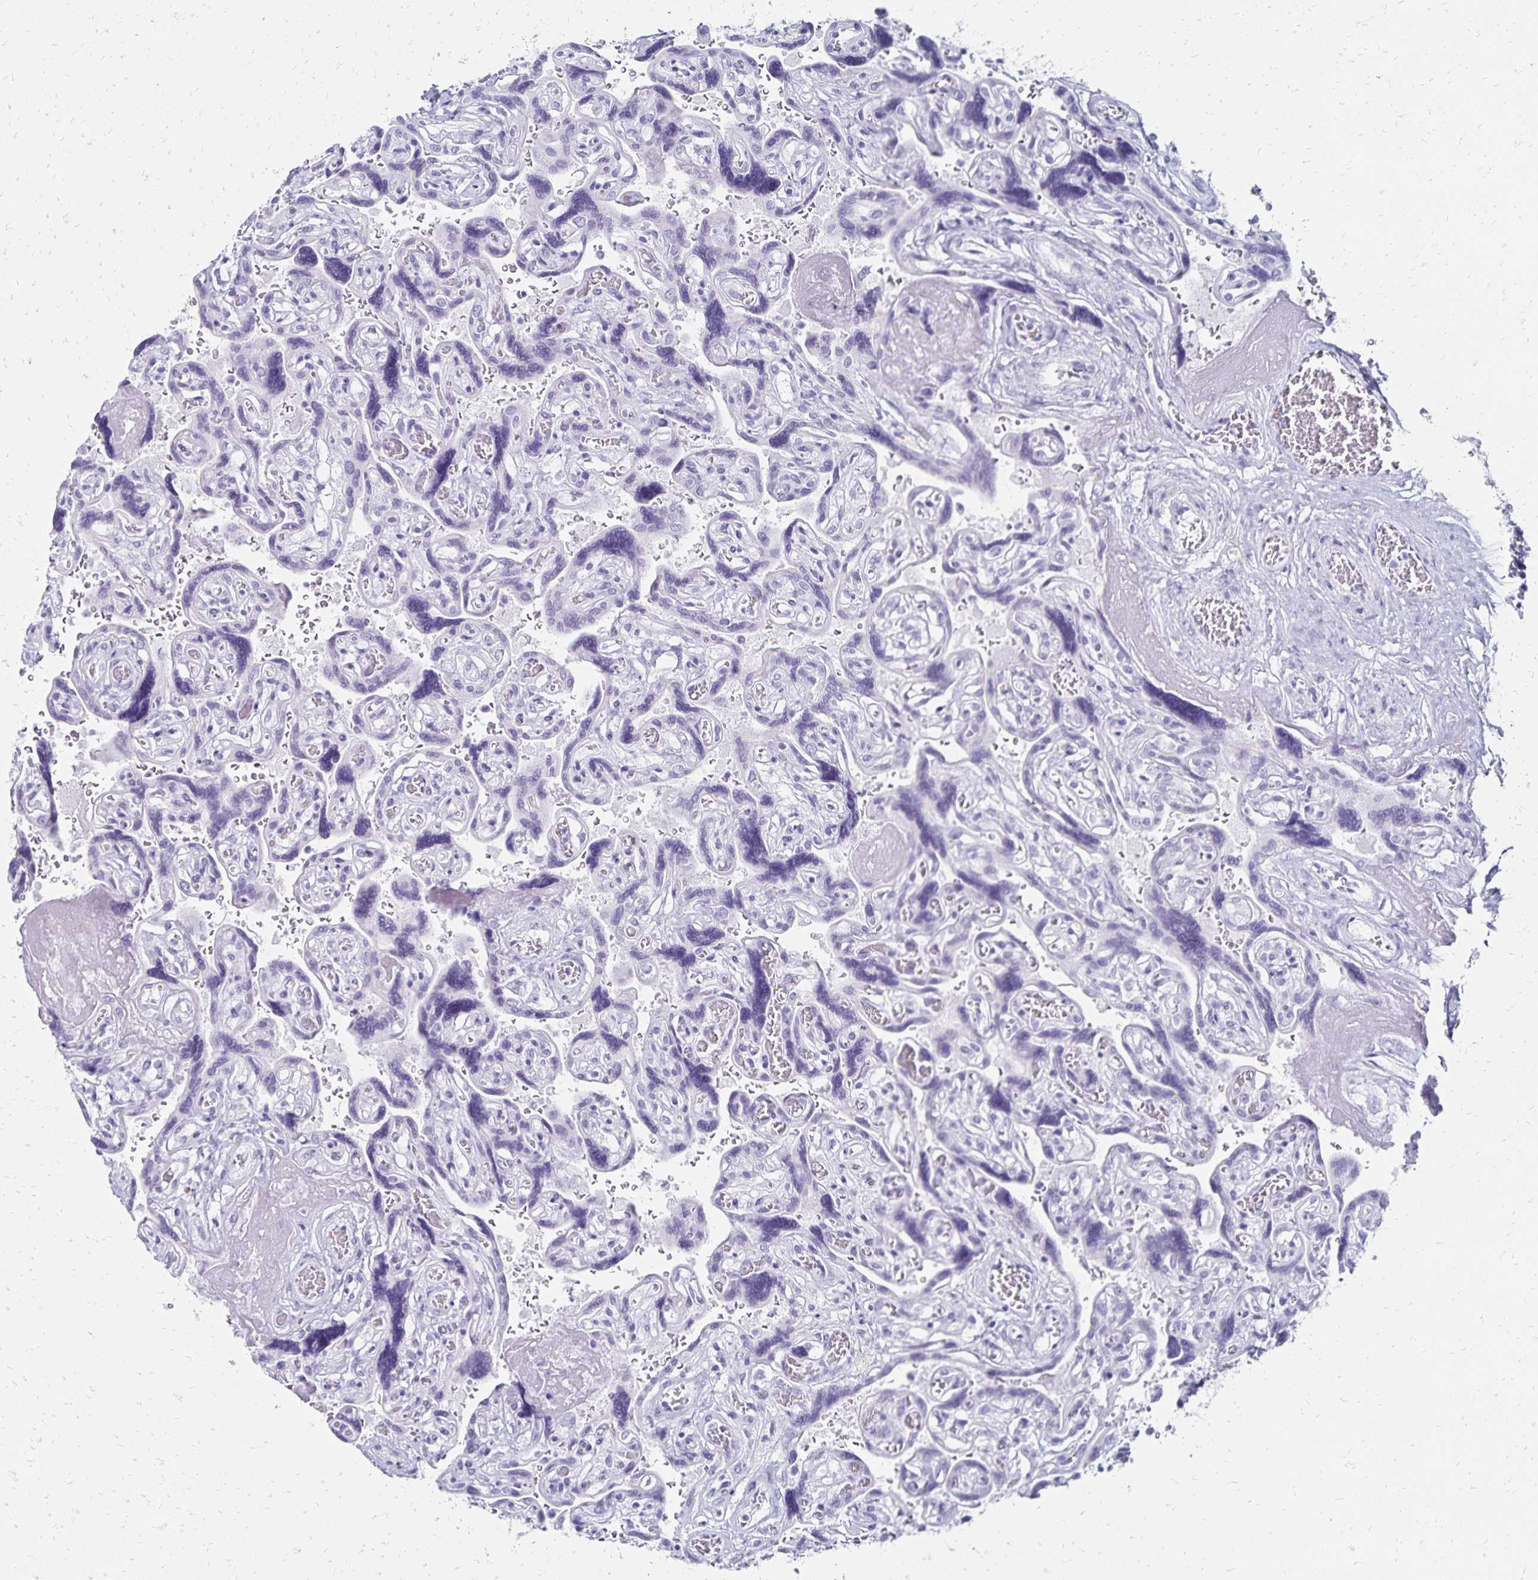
{"staining": {"intensity": "negative", "quantity": "none", "location": "none"}, "tissue": "placenta", "cell_type": "Decidual cells", "image_type": "normal", "snomed": [{"axis": "morphology", "description": "Normal tissue, NOS"}, {"axis": "topography", "description": "Placenta"}], "caption": "Immunohistochemistry (IHC) micrograph of normal placenta: placenta stained with DAB demonstrates no significant protein positivity in decidual cells. (Brightfield microscopy of DAB immunohistochemistry (IHC) at high magnification).", "gene": "GIP", "patient": {"sex": "female", "age": 32}}